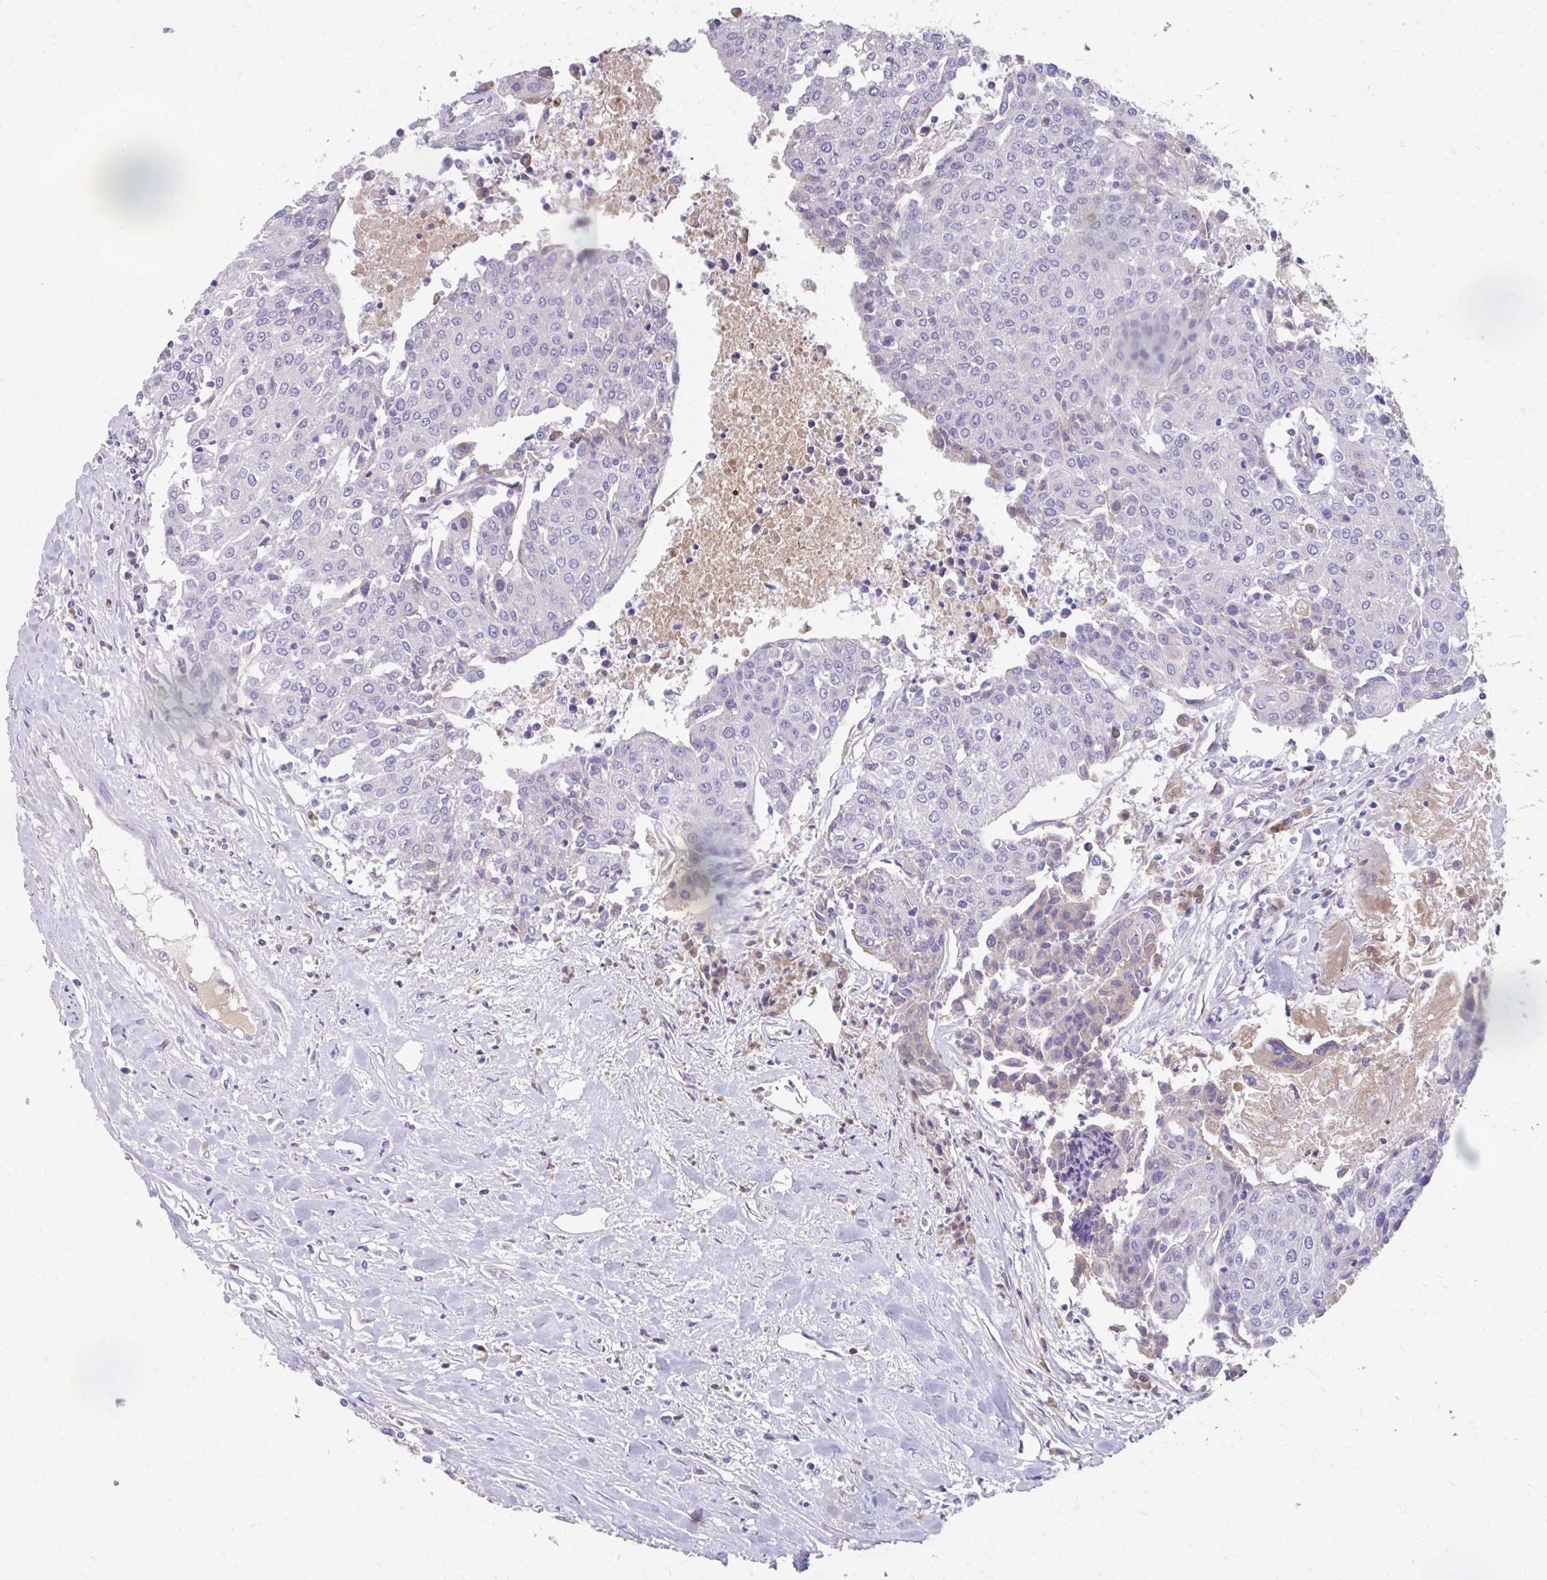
{"staining": {"intensity": "negative", "quantity": "none", "location": "none"}, "tissue": "urothelial cancer", "cell_type": "Tumor cells", "image_type": "cancer", "snomed": [{"axis": "morphology", "description": "Urothelial carcinoma, High grade"}, {"axis": "topography", "description": "Urinary bladder"}], "caption": "Urothelial cancer was stained to show a protein in brown. There is no significant positivity in tumor cells. (IHC, brightfield microscopy, high magnification).", "gene": "CFH", "patient": {"sex": "female", "age": 85}}